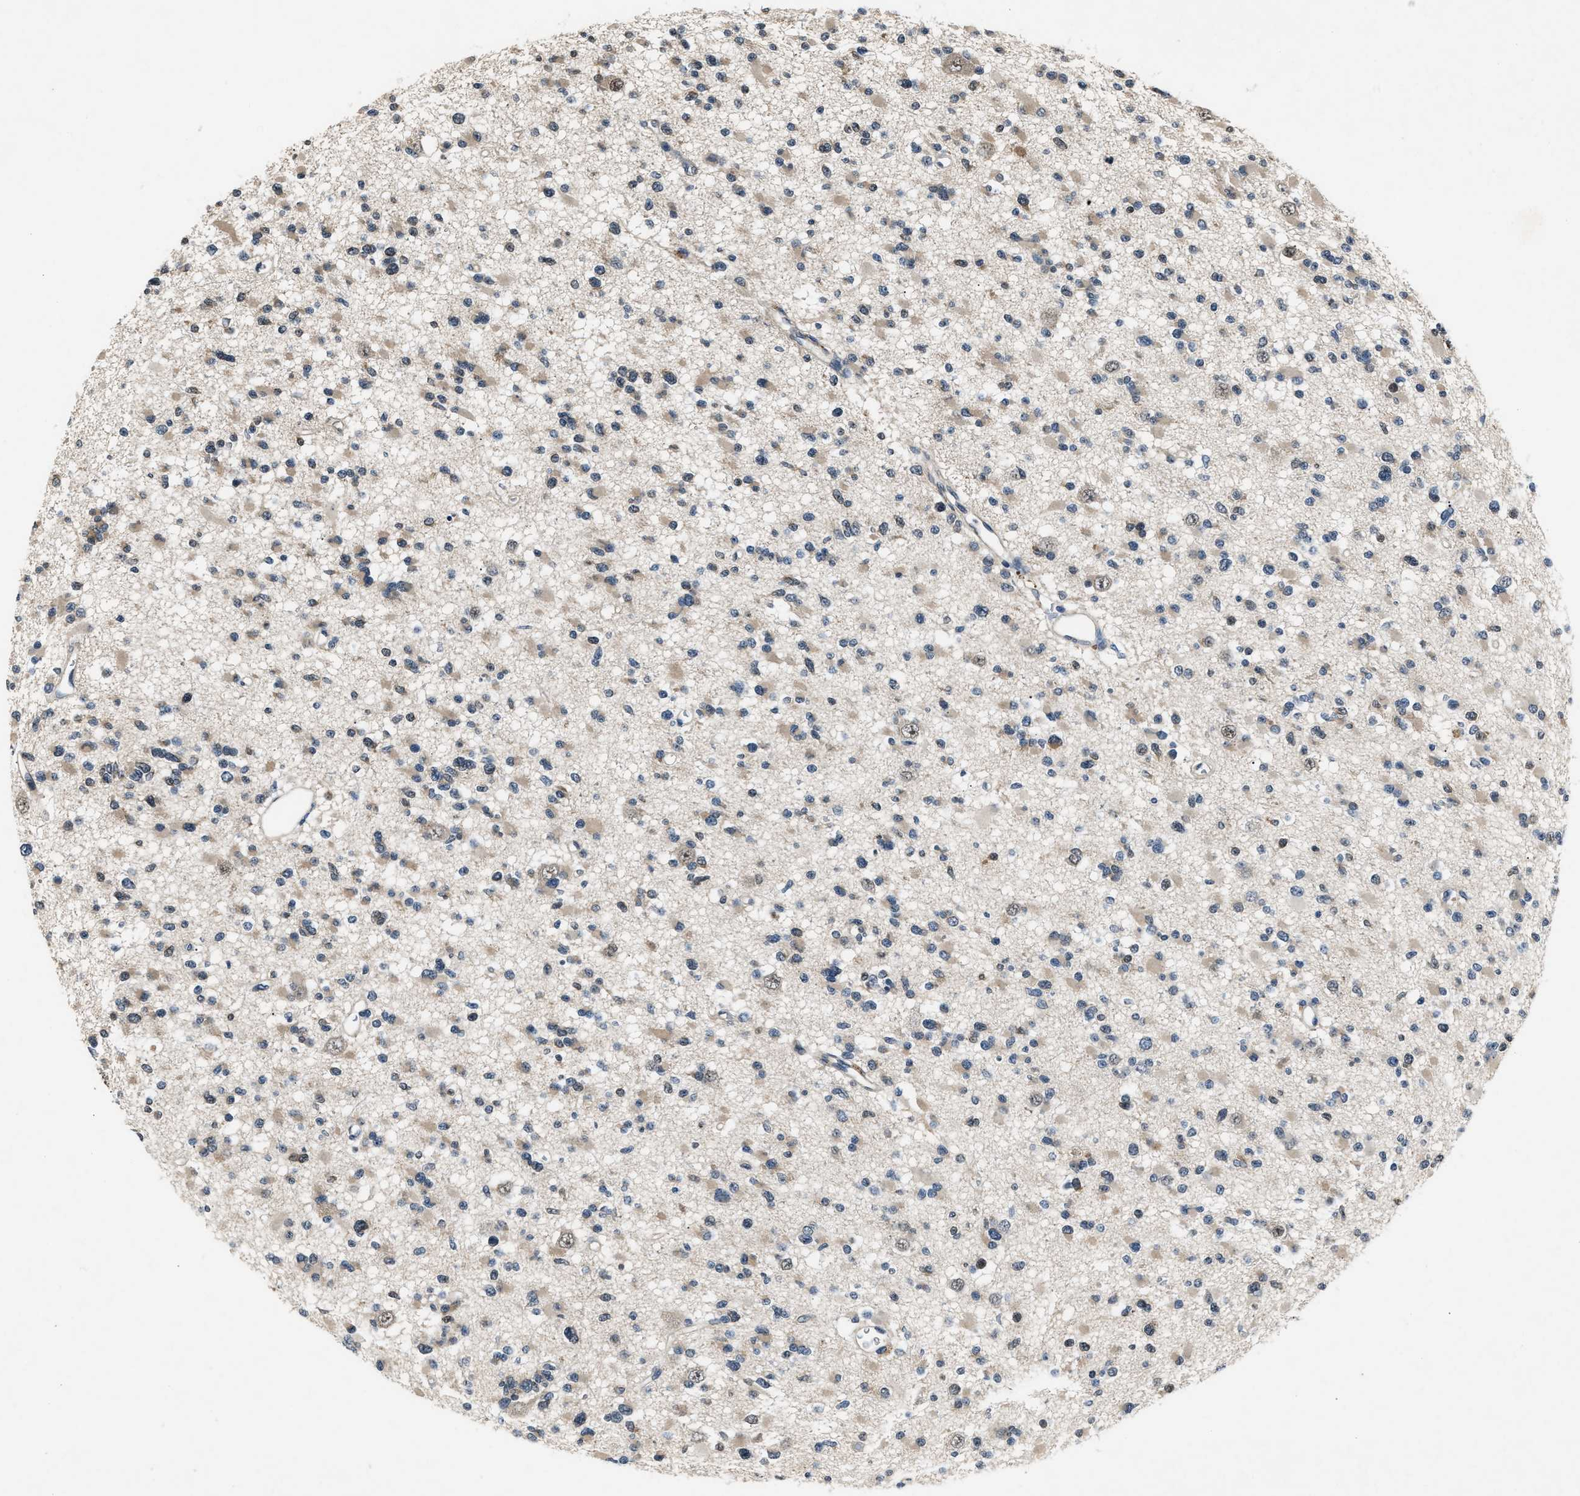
{"staining": {"intensity": "weak", "quantity": "<25%", "location": "cytoplasmic/membranous"}, "tissue": "glioma", "cell_type": "Tumor cells", "image_type": "cancer", "snomed": [{"axis": "morphology", "description": "Glioma, malignant, Low grade"}, {"axis": "topography", "description": "Brain"}], "caption": "Immunohistochemical staining of glioma reveals no significant expression in tumor cells.", "gene": "TP53I3", "patient": {"sex": "female", "age": 22}}